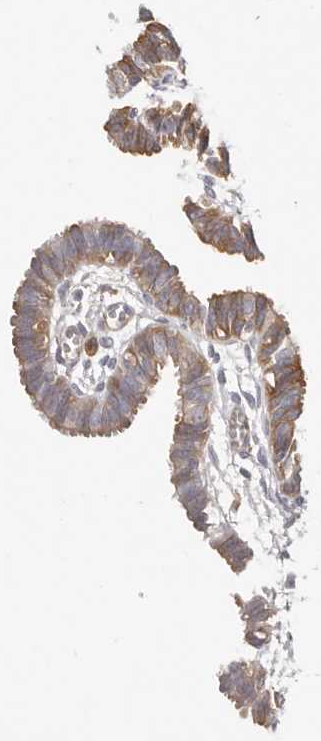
{"staining": {"intensity": "moderate", "quantity": "<25%", "location": "cytoplasmic/membranous"}, "tissue": "fallopian tube", "cell_type": "Glandular cells", "image_type": "normal", "snomed": [{"axis": "morphology", "description": "Normal tissue, NOS"}, {"axis": "topography", "description": "Fallopian tube"}, {"axis": "topography", "description": "Placenta"}], "caption": "Fallopian tube stained for a protein (brown) displays moderate cytoplasmic/membranous positive expression in about <25% of glandular cells.", "gene": "MTFR2", "patient": {"sex": "female", "age": 32}}